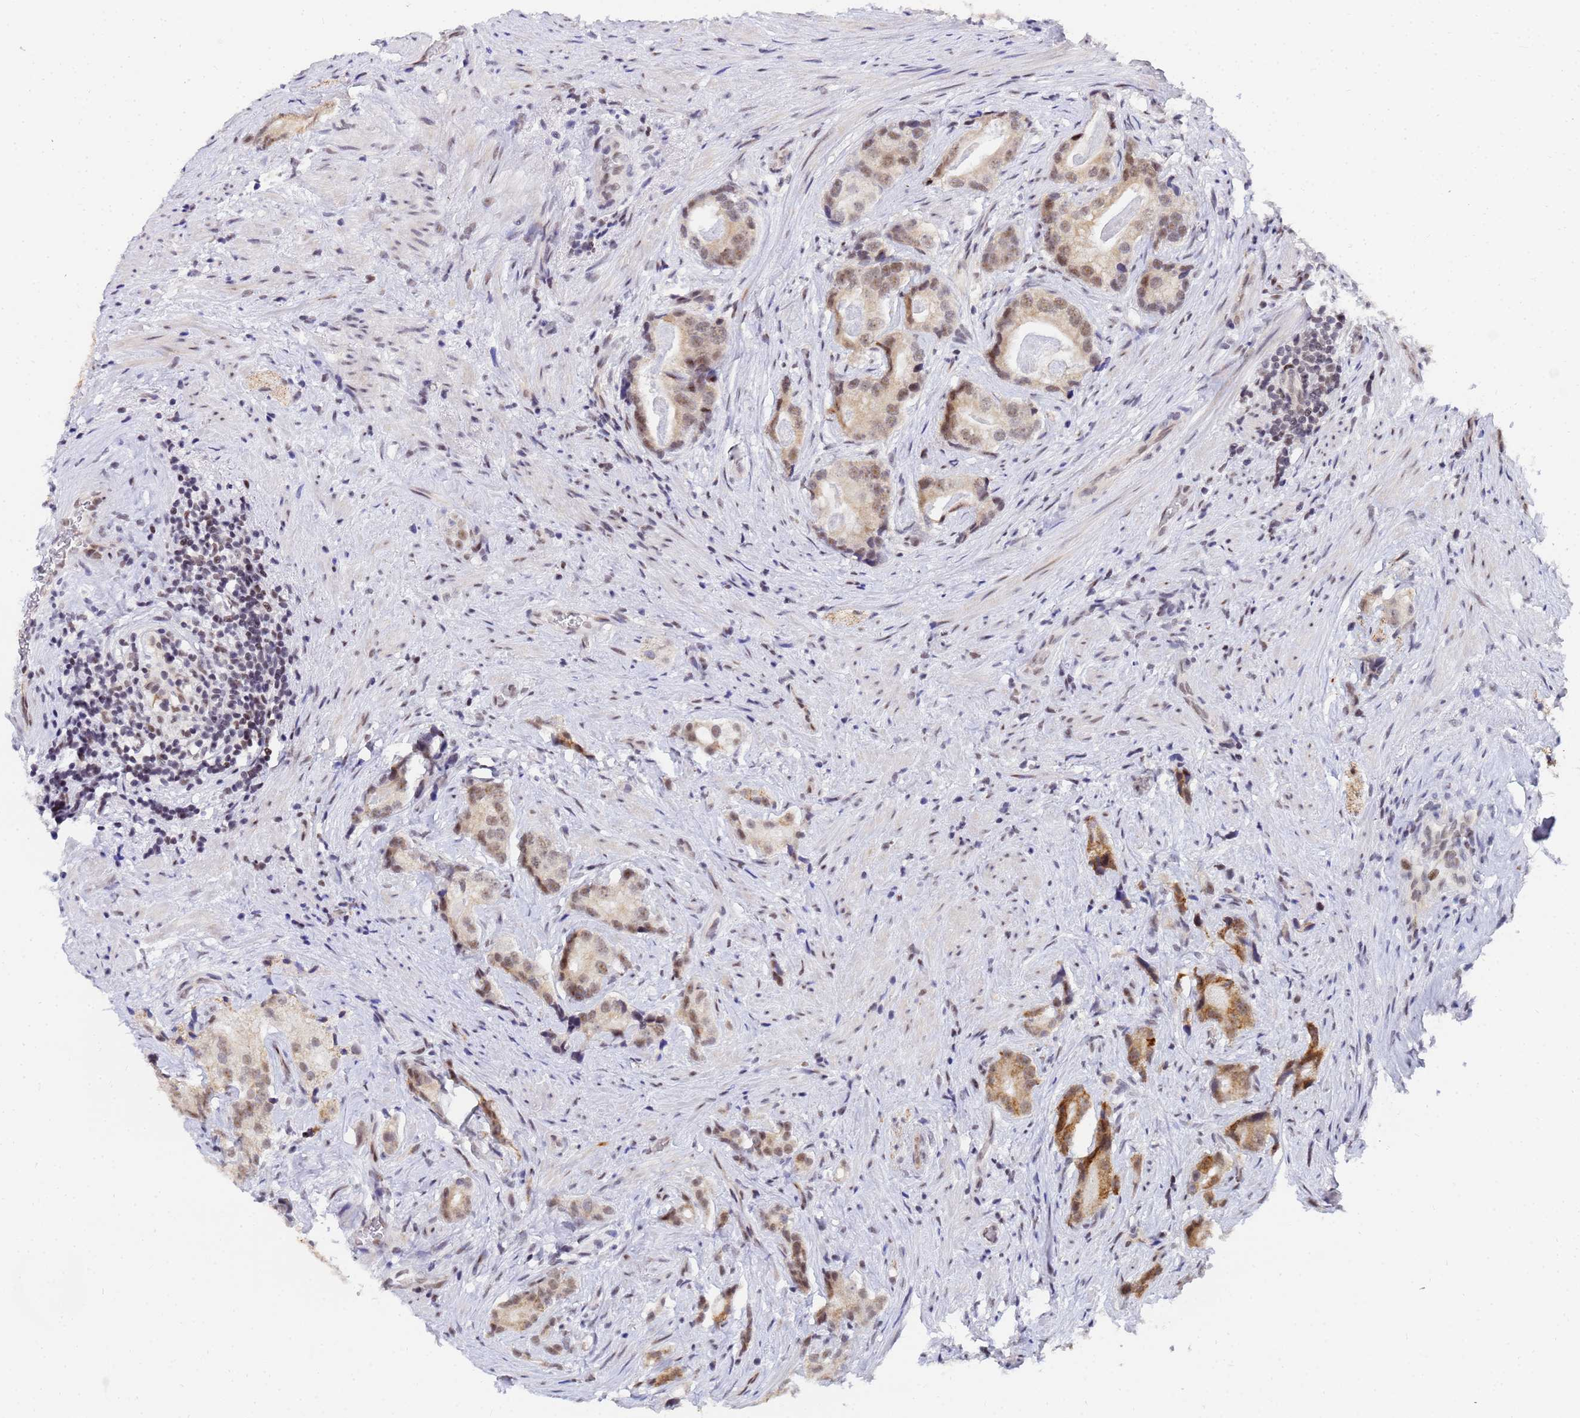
{"staining": {"intensity": "moderate", "quantity": "25%-75%", "location": "cytoplasmic/membranous,nuclear"}, "tissue": "prostate cancer", "cell_type": "Tumor cells", "image_type": "cancer", "snomed": [{"axis": "morphology", "description": "Adenocarcinoma, Low grade"}, {"axis": "topography", "description": "Prostate"}], "caption": "About 25%-75% of tumor cells in prostate cancer demonstrate moderate cytoplasmic/membranous and nuclear protein positivity as visualized by brown immunohistochemical staining.", "gene": "CKMT1A", "patient": {"sex": "male", "age": 71}}